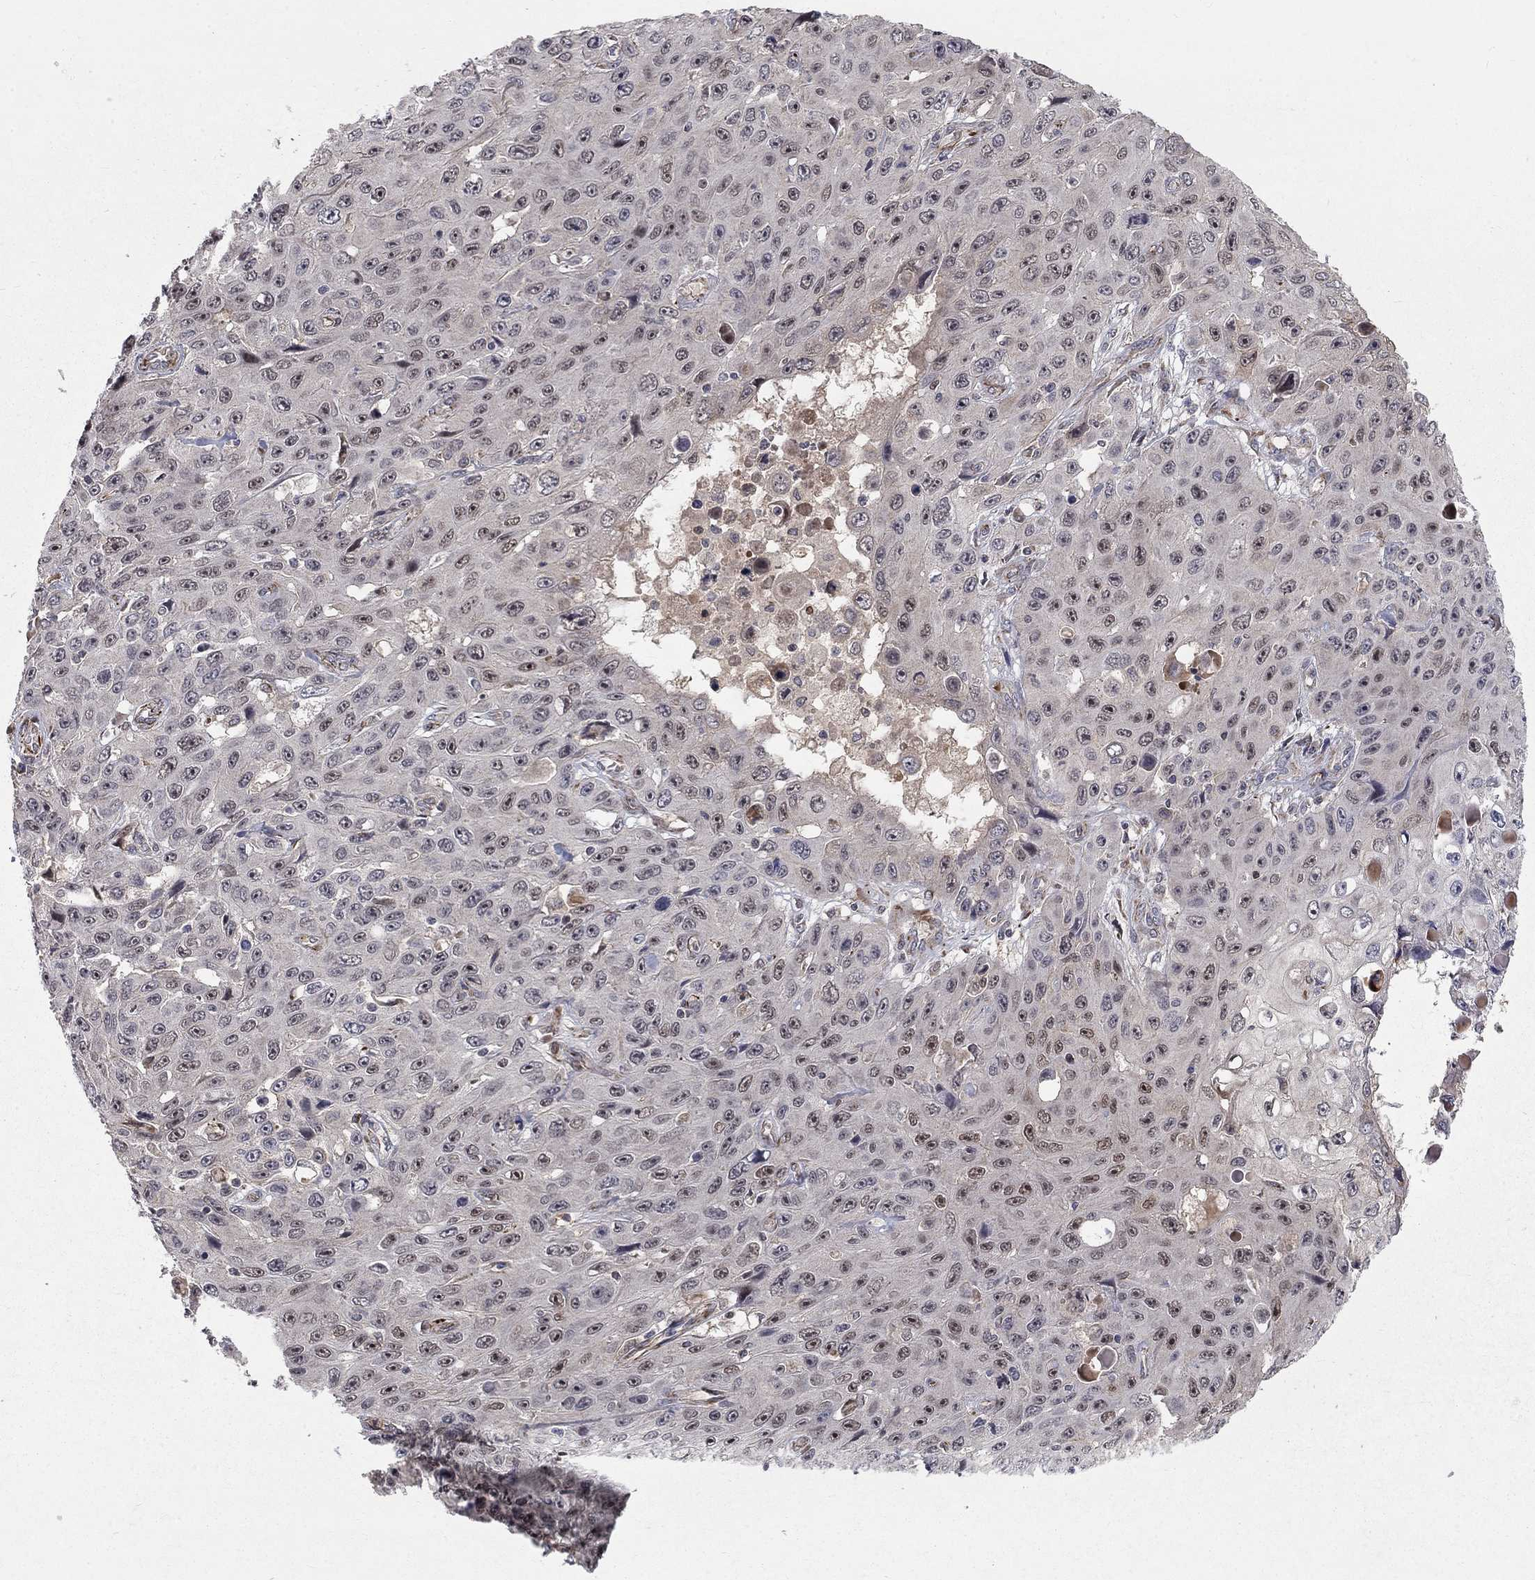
{"staining": {"intensity": "moderate", "quantity": "25%-75%", "location": "nuclear"}, "tissue": "skin cancer", "cell_type": "Tumor cells", "image_type": "cancer", "snomed": [{"axis": "morphology", "description": "Squamous cell carcinoma, NOS"}, {"axis": "topography", "description": "Skin"}], "caption": "The image demonstrates a brown stain indicating the presence of a protein in the nuclear of tumor cells in skin cancer (squamous cell carcinoma). The protein of interest is shown in brown color, while the nuclei are stained blue.", "gene": "MSRA", "patient": {"sex": "male", "age": 82}}